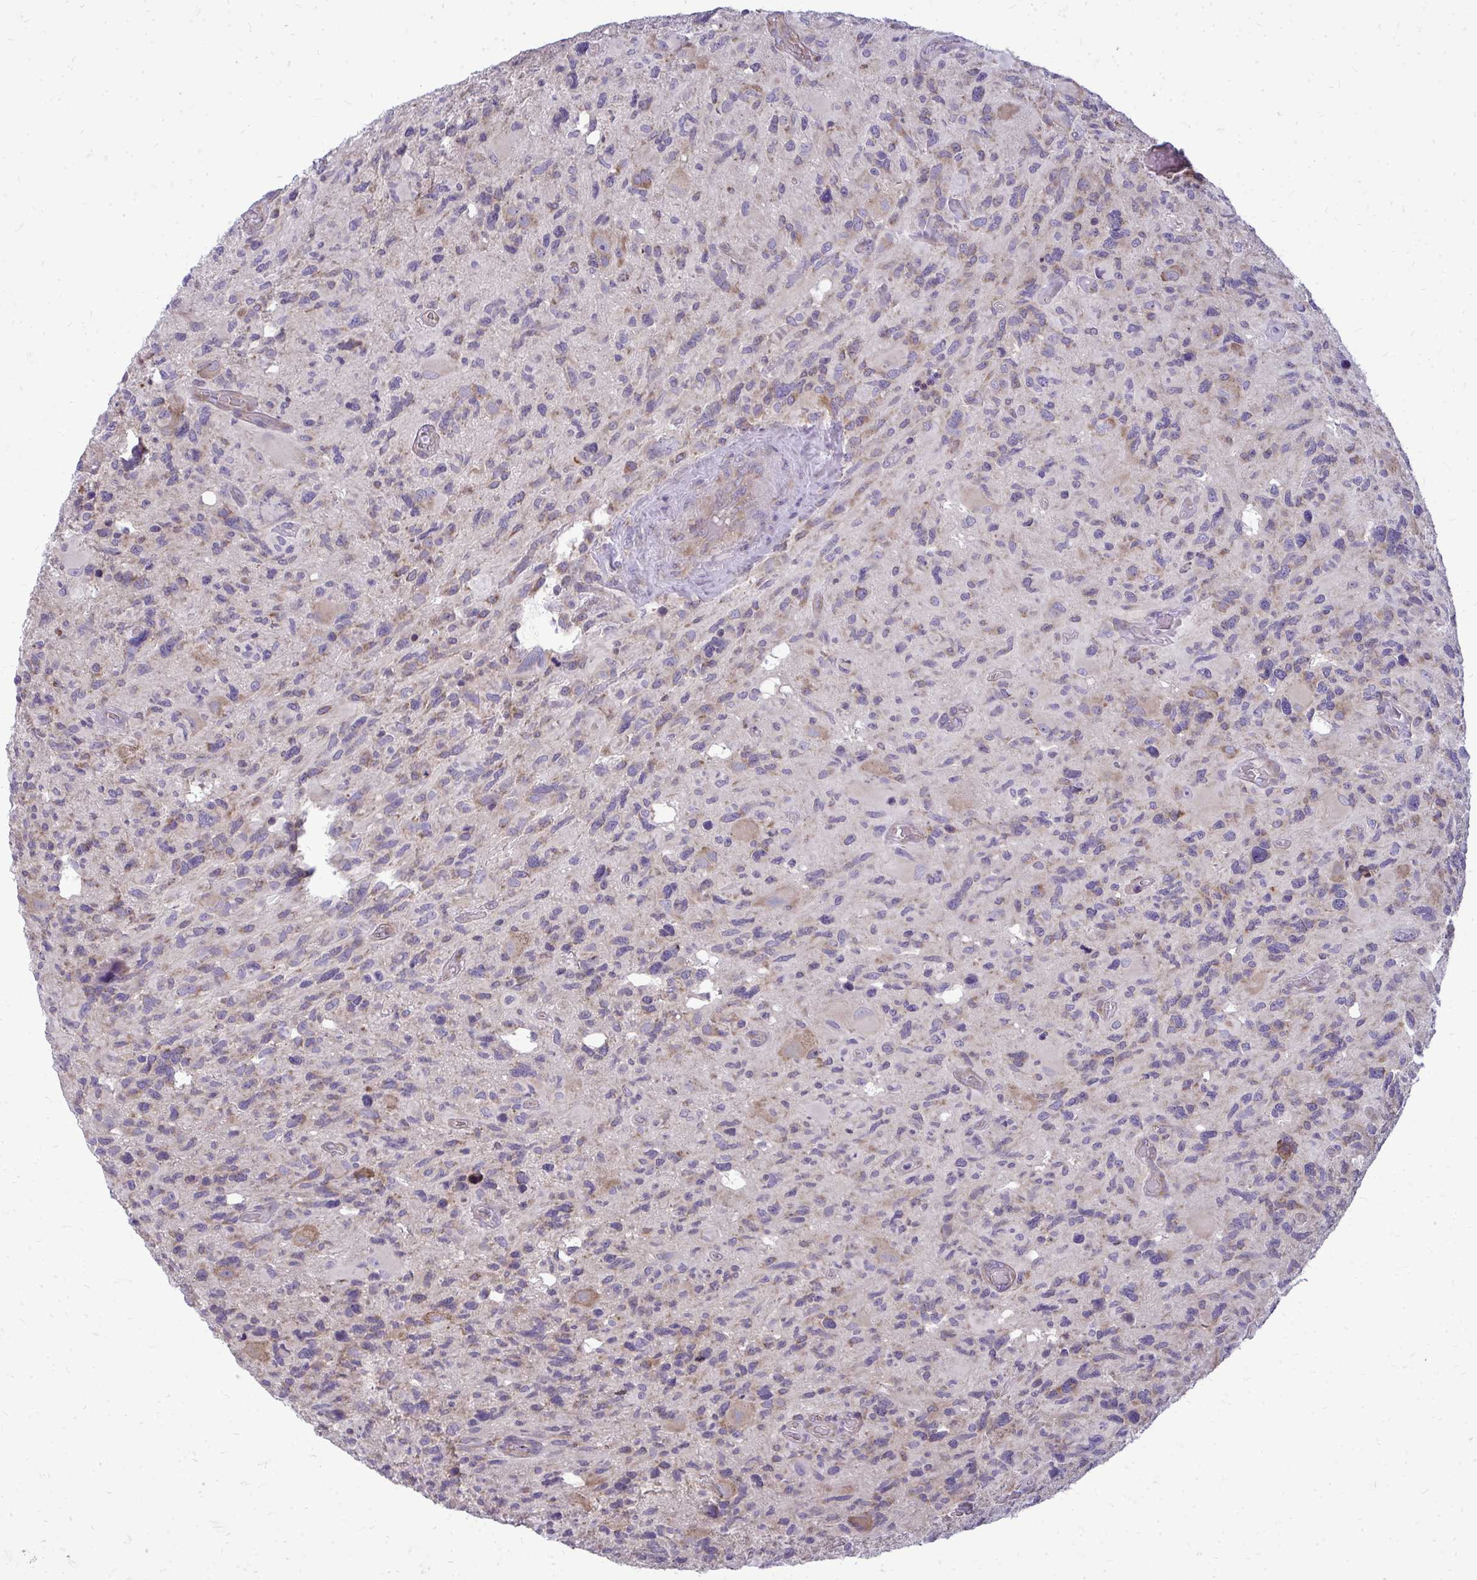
{"staining": {"intensity": "weak", "quantity": "<25%", "location": "cytoplasmic/membranous"}, "tissue": "glioma", "cell_type": "Tumor cells", "image_type": "cancer", "snomed": [{"axis": "morphology", "description": "Glioma, malignant, High grade"}, {"axis": "topography", "description": "Brain"}], "caption": "Immunohistochemical staining of human malignant high-grade glioma reveals no significant positivity in tumor cells.", "gene": "RPLP2", "patient": {"sex": "male", "age": 49}}